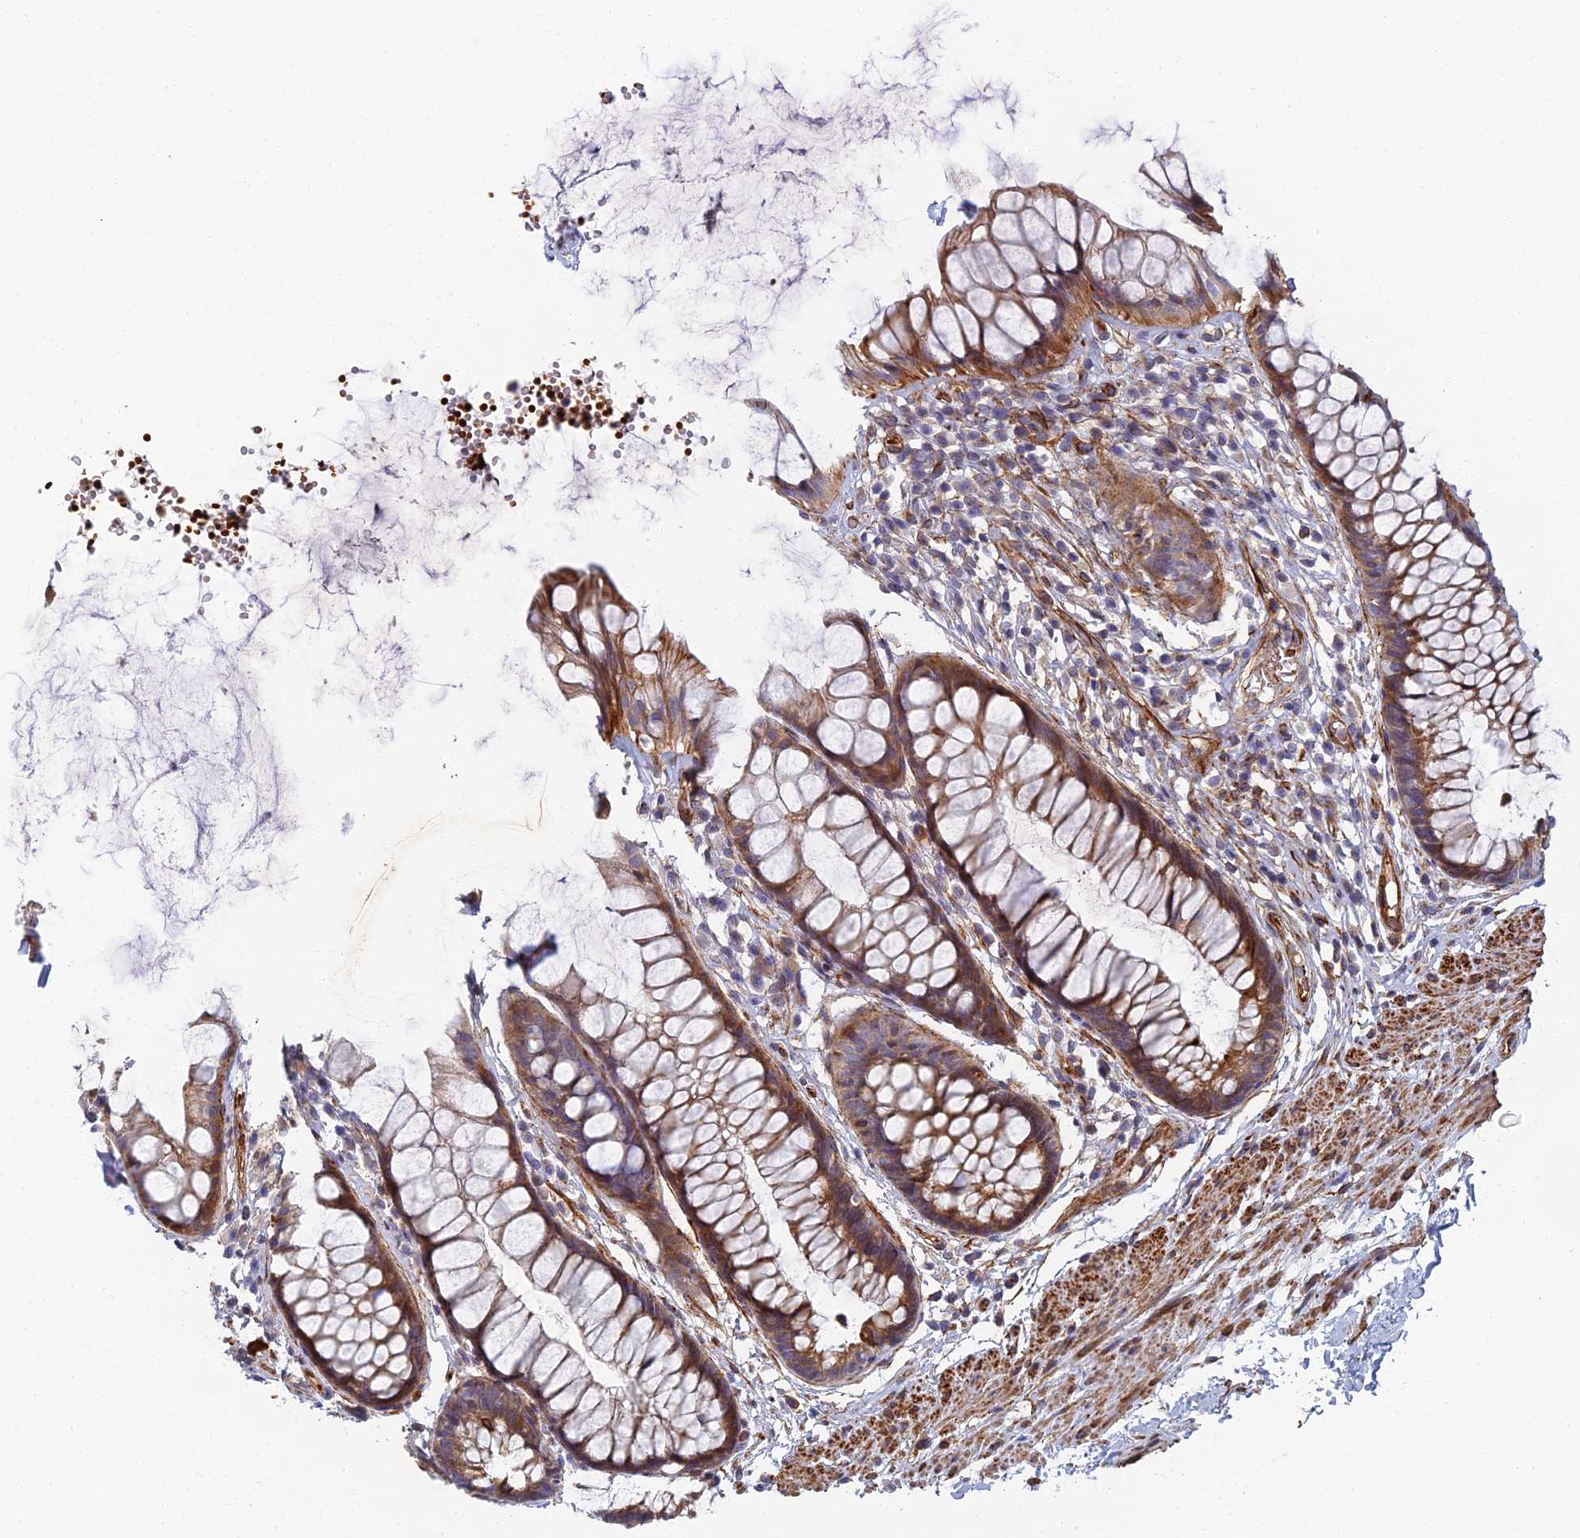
{"staining": {"intensity": "moderate", "quantity": ">75%", "location": "cytoplasmic/membranous"}, "tissue": "rectum", "cell_type": "Glandular cells", "image_type": "normal", "snomed": [{"axis": "morphology", "description": "Normal tissue, NOS"}, {"axis": "topography", "description": "Rectum"}], "caption": "Protein expression analysis of unremarkable human rectum reveals moderate cytoplasmic/membranous positivity in approximately >75% of glandular cells. (Stains: DAB in brown, nuclei in blue, Microscopy: brightfield microscopy at high magnification).", "gene": "ABCB10", "patient": {"sex": "male", "age": 74}}